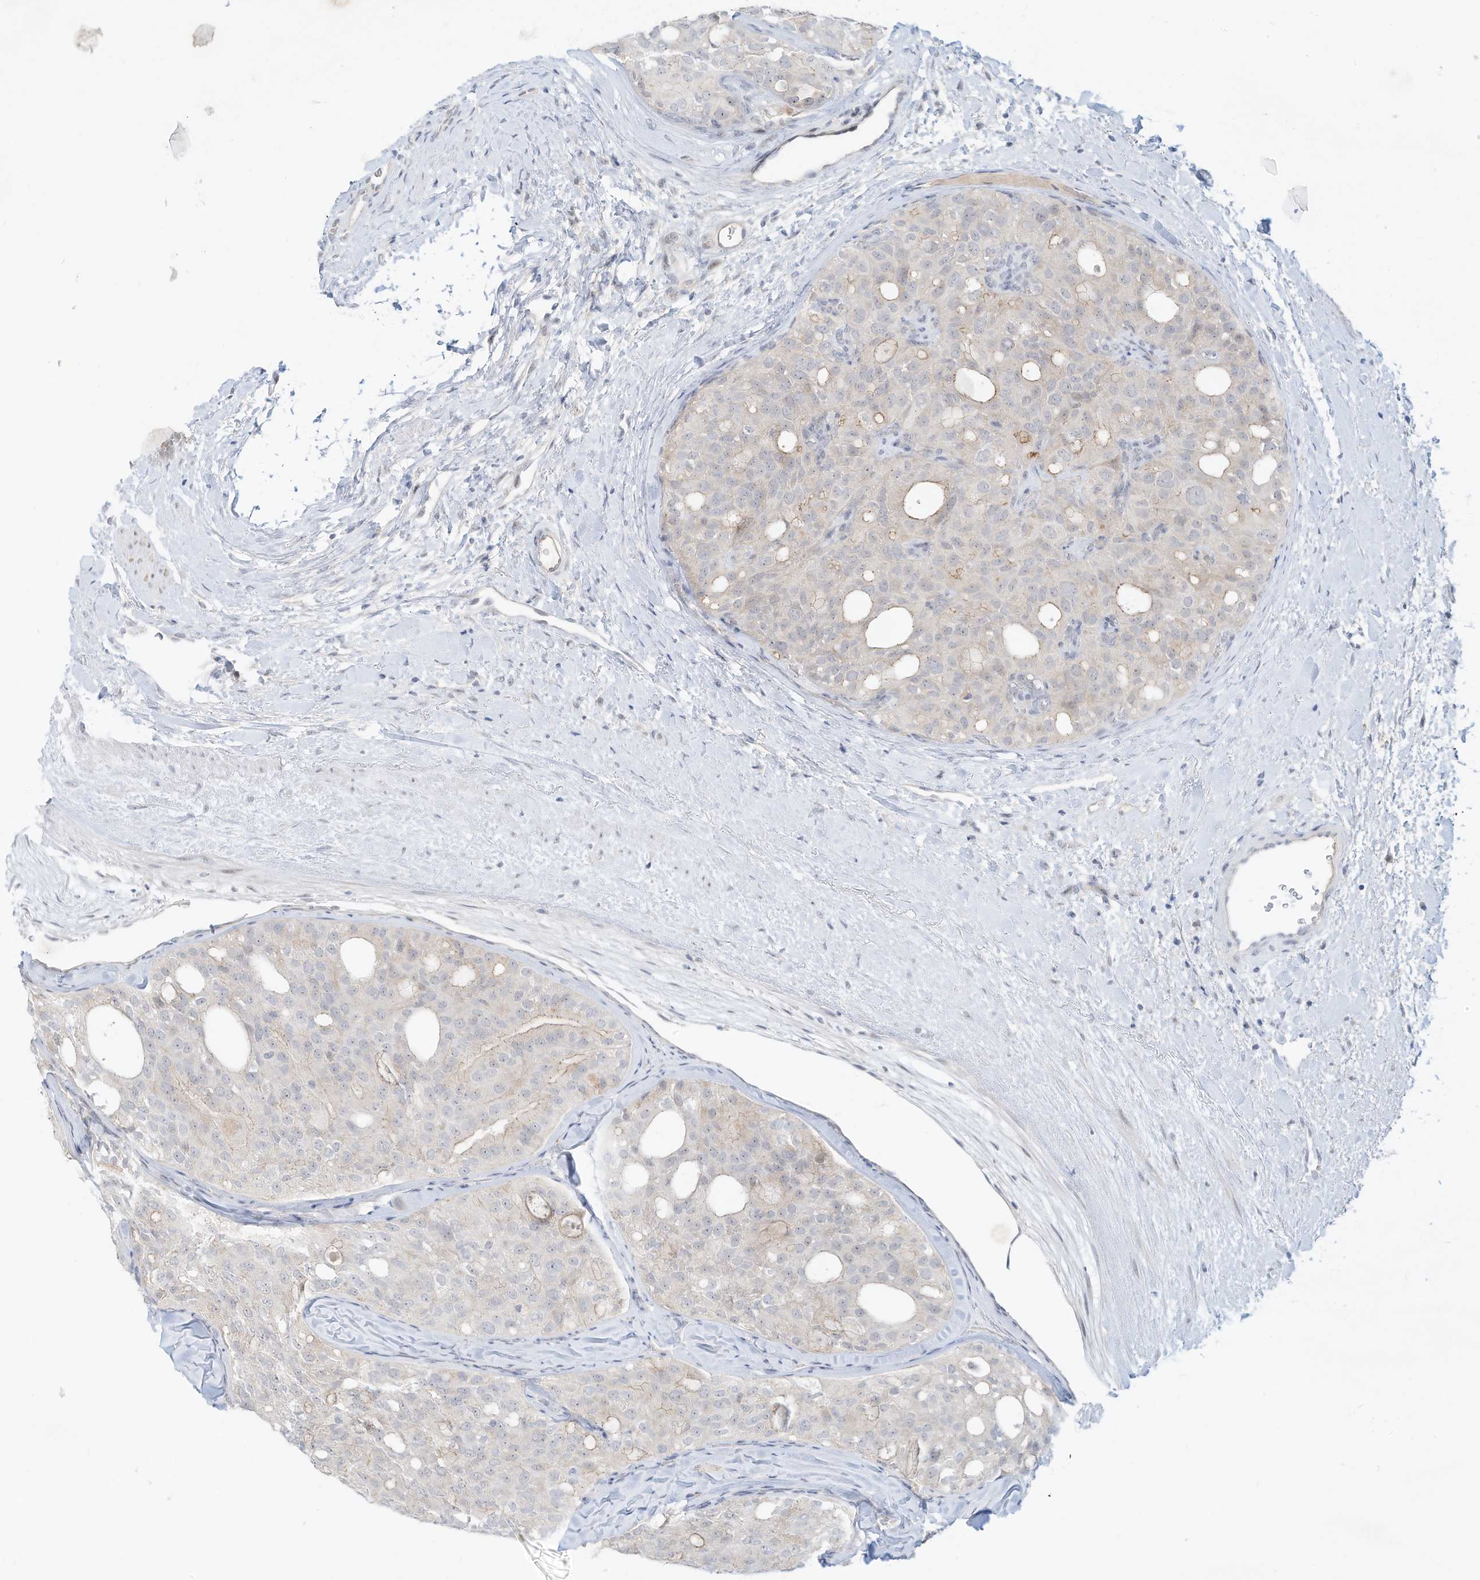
{"staining": {"intensity": "weak", "quantity": "<25%", "location": "cytoplasmic/membranous"}, "tissue": "thyroid cancer", "cell_type": "Tumor cells", "image_type": "cancer", "snomed": [{"axis": "morphology", "description": "Follicular adenoma carcinoma, NOS"}, {"axis": "topography", "description": "Thyroid gland"}], "caption": "Immunohistochemical staining of human follicular adenoma carcinoma (thyroid) exhibits no significant positivity in tumor cells.", "gene": "PAK6", "patient": {"sex": "male", "age": 75}}